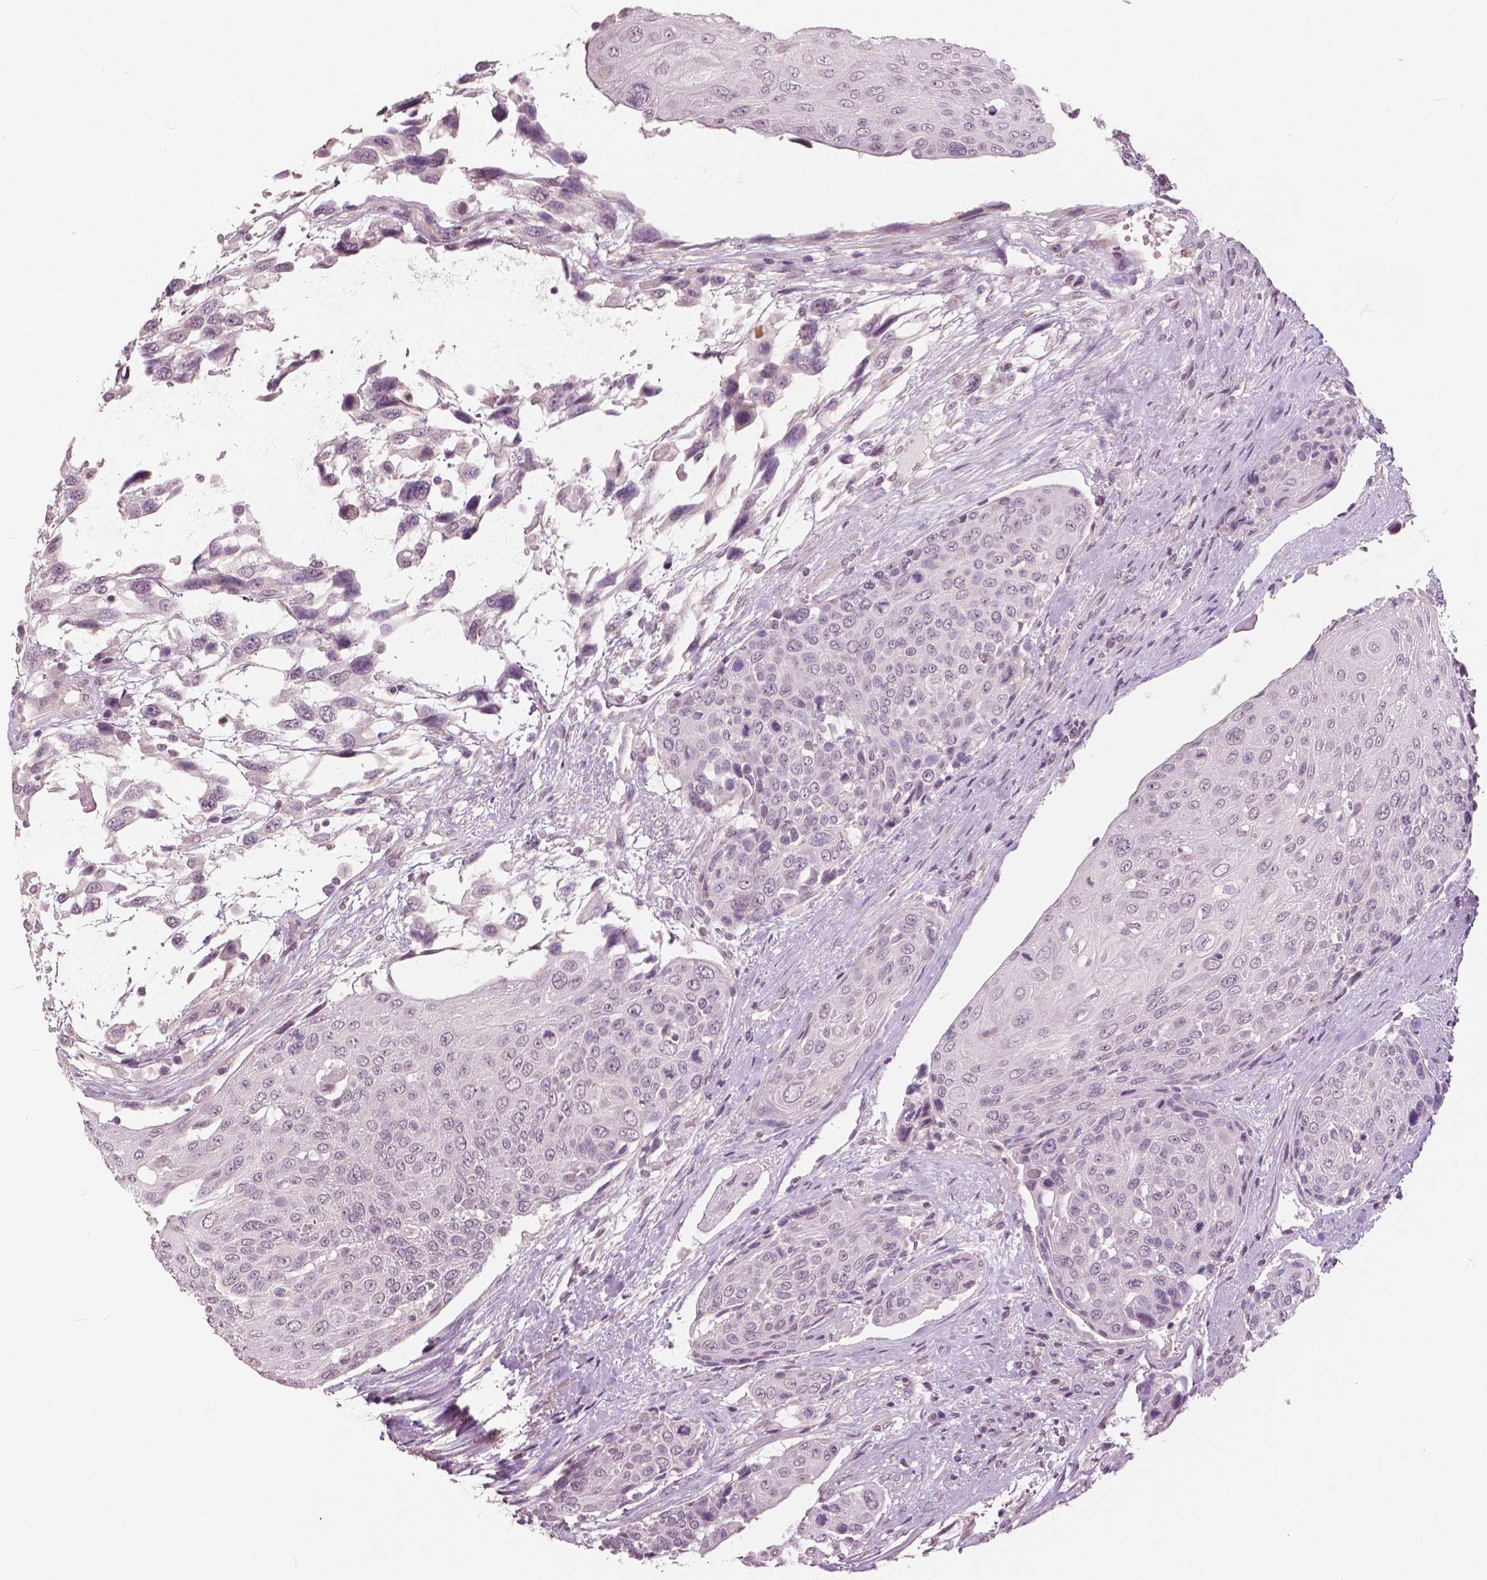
{"staining": {"intensity": "negative", "quantity": "none", "location": "none"}, "tissue": "urothelial cancer", "cell_type": "Tumor cells", "image_type": "cancer", "snomed": [{"axis": "morphology", "description": "Urothelial carcinoma, High grade"}, {"axis": "topography", "description": "Urinary bladder"}], "caption": "Tumor cells are negative for protein expression in human high-grade urothelial carcinoma.", "gene": "NANOG", "patient": {"sex": "female", "age": 70}}